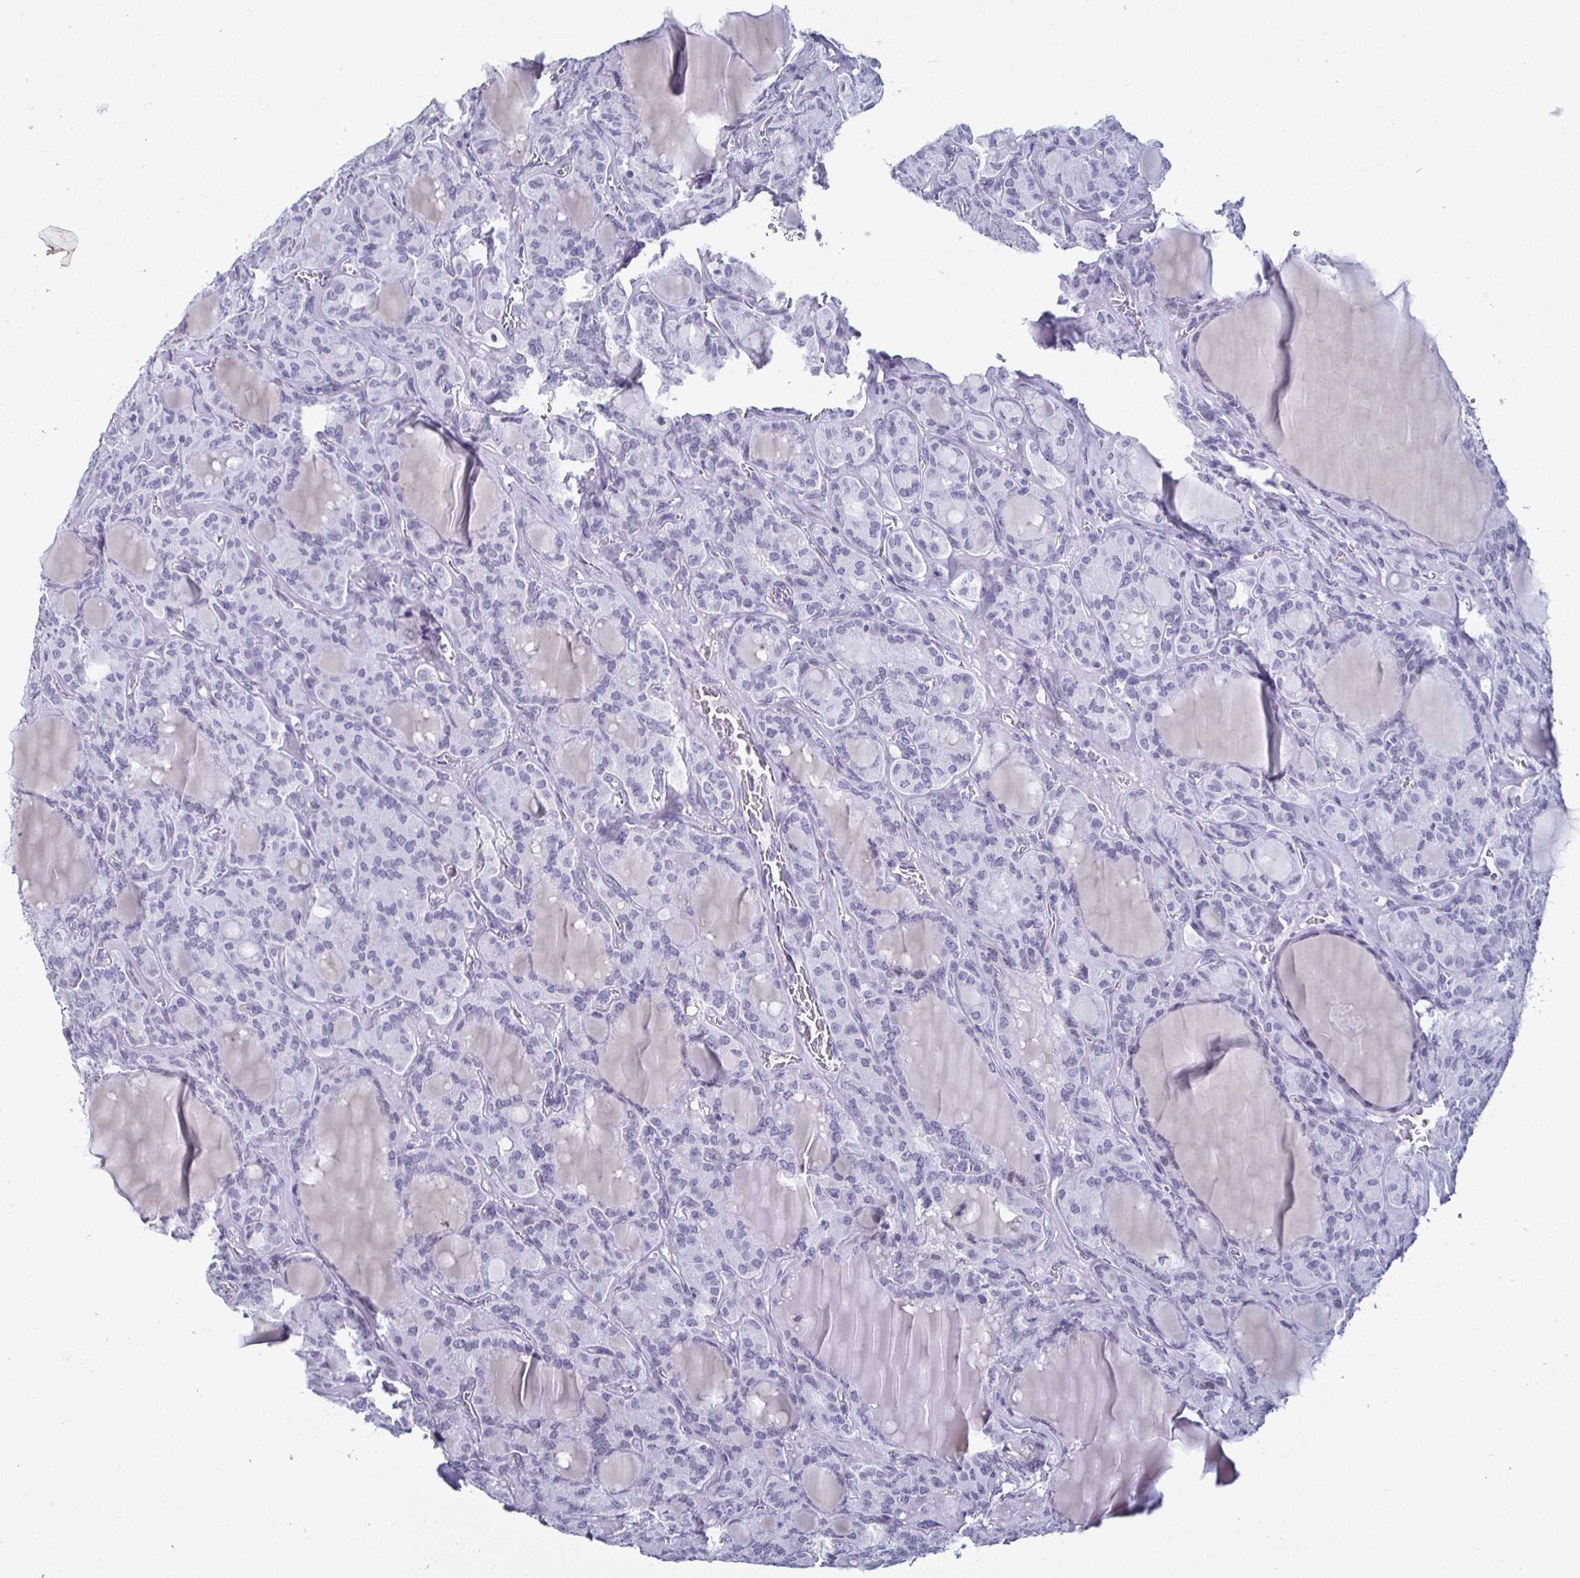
{"staining": {"intensity": "negative", "quantity": "none", "location": "none"}, "tissue": "thyroid cancer", "cell_type": "Tumor cells", "image_type": "cancer", "snomed": [{"axis": "morphology", "description": "Papillary adenocarcinoma, NOS"}, {"axis": "topography", "description": "Thyroid gland"}], "caption": "Human thyroid papillary adenocarcinoma stained for a protein using IHC displays no expression in tumor cells.", "gene": "KRT4", "patient": {"sex": "male", "age": 87}}